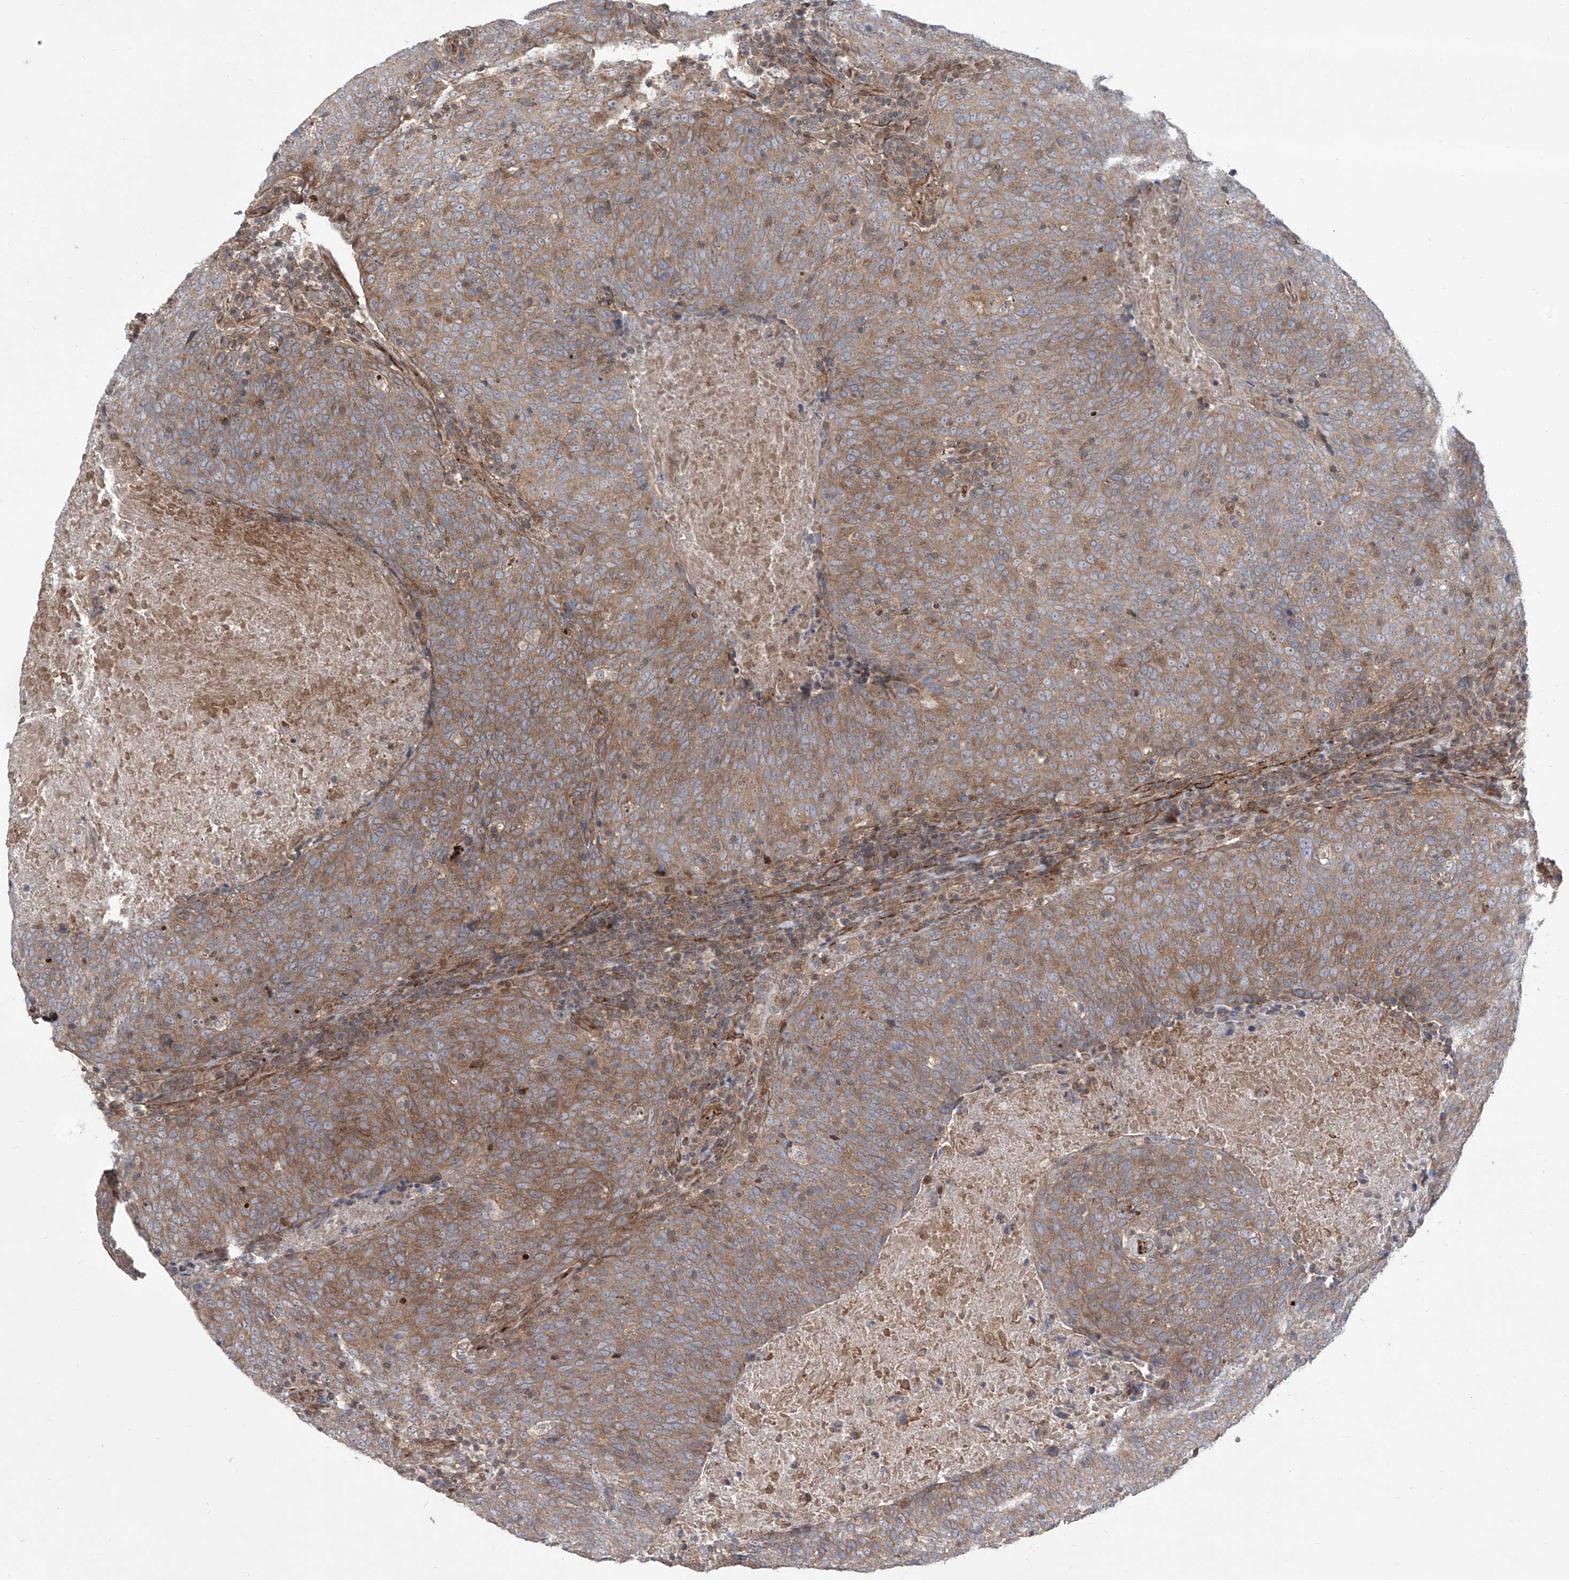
{"staining": {"intensity": "moderate", "quantity": ">75%", "location": "cytoplasmic/membranous"}, "tissue": "head and neck cancer", "cell_type": "Tumor cells", "image_type": "cancer", "snomed": [{"axis": "morphology", "description": "Squamous cell carcinoma, NOS"}, {"axis": "morphology", "description": "Squamous cell carcinoma, metastatic, NOS"}, {"axis": "topography", "description": "Lymph node"}, {"axis": "topography", "description": "Head-Neck"}], "caption": "A medium amount of moderate cytoplasmic/membranous expression is seen in about >75% of tumor cells in squamous cell carcinoma (head and neck) tissue. The protein is shown in brown color, while the nuclei are stained blue.", "gene": "APAF1", "patient": {"sex": "male", "age": 62}}